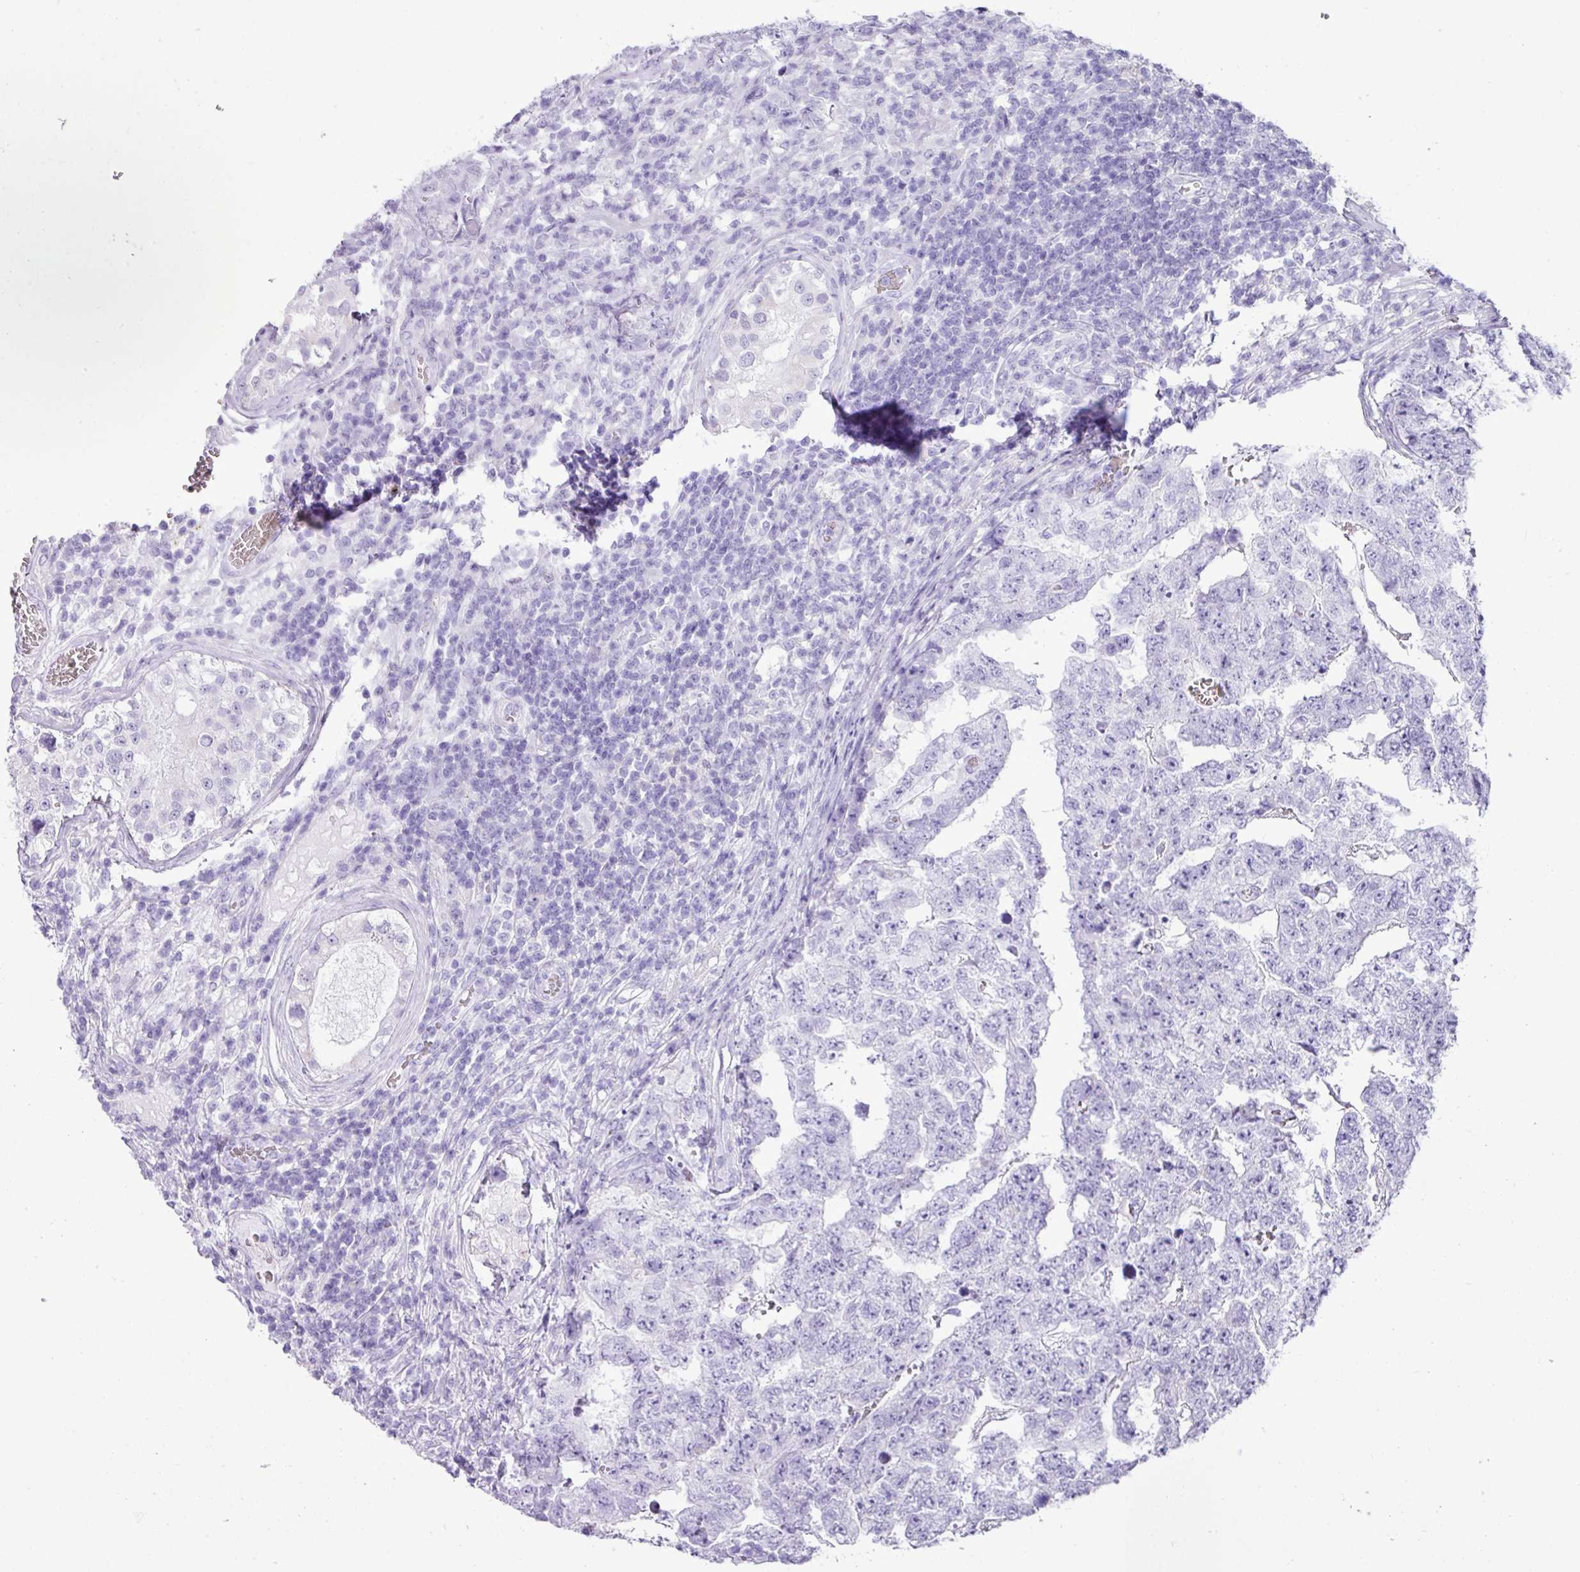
{"staining": {"intensity": "negative", "quantity": "none", "location": "none"}, "tissue": "testis cancer", "cell_type": "Tumor cells", "image_type": "cancer", "snomed": [{"axis": "morphology", "description": "Carcinoma, Embryonal, NOS"}, {"axis": "topography", "description": "Testis"}], "caption": "DAB immunohistochemical staining of testis cancer (embryonal carcinoma) reveals no significant staining in tumor cells.", "gene": "ZSCAN5A", "patient": {"sex": "male", "age": 25}}